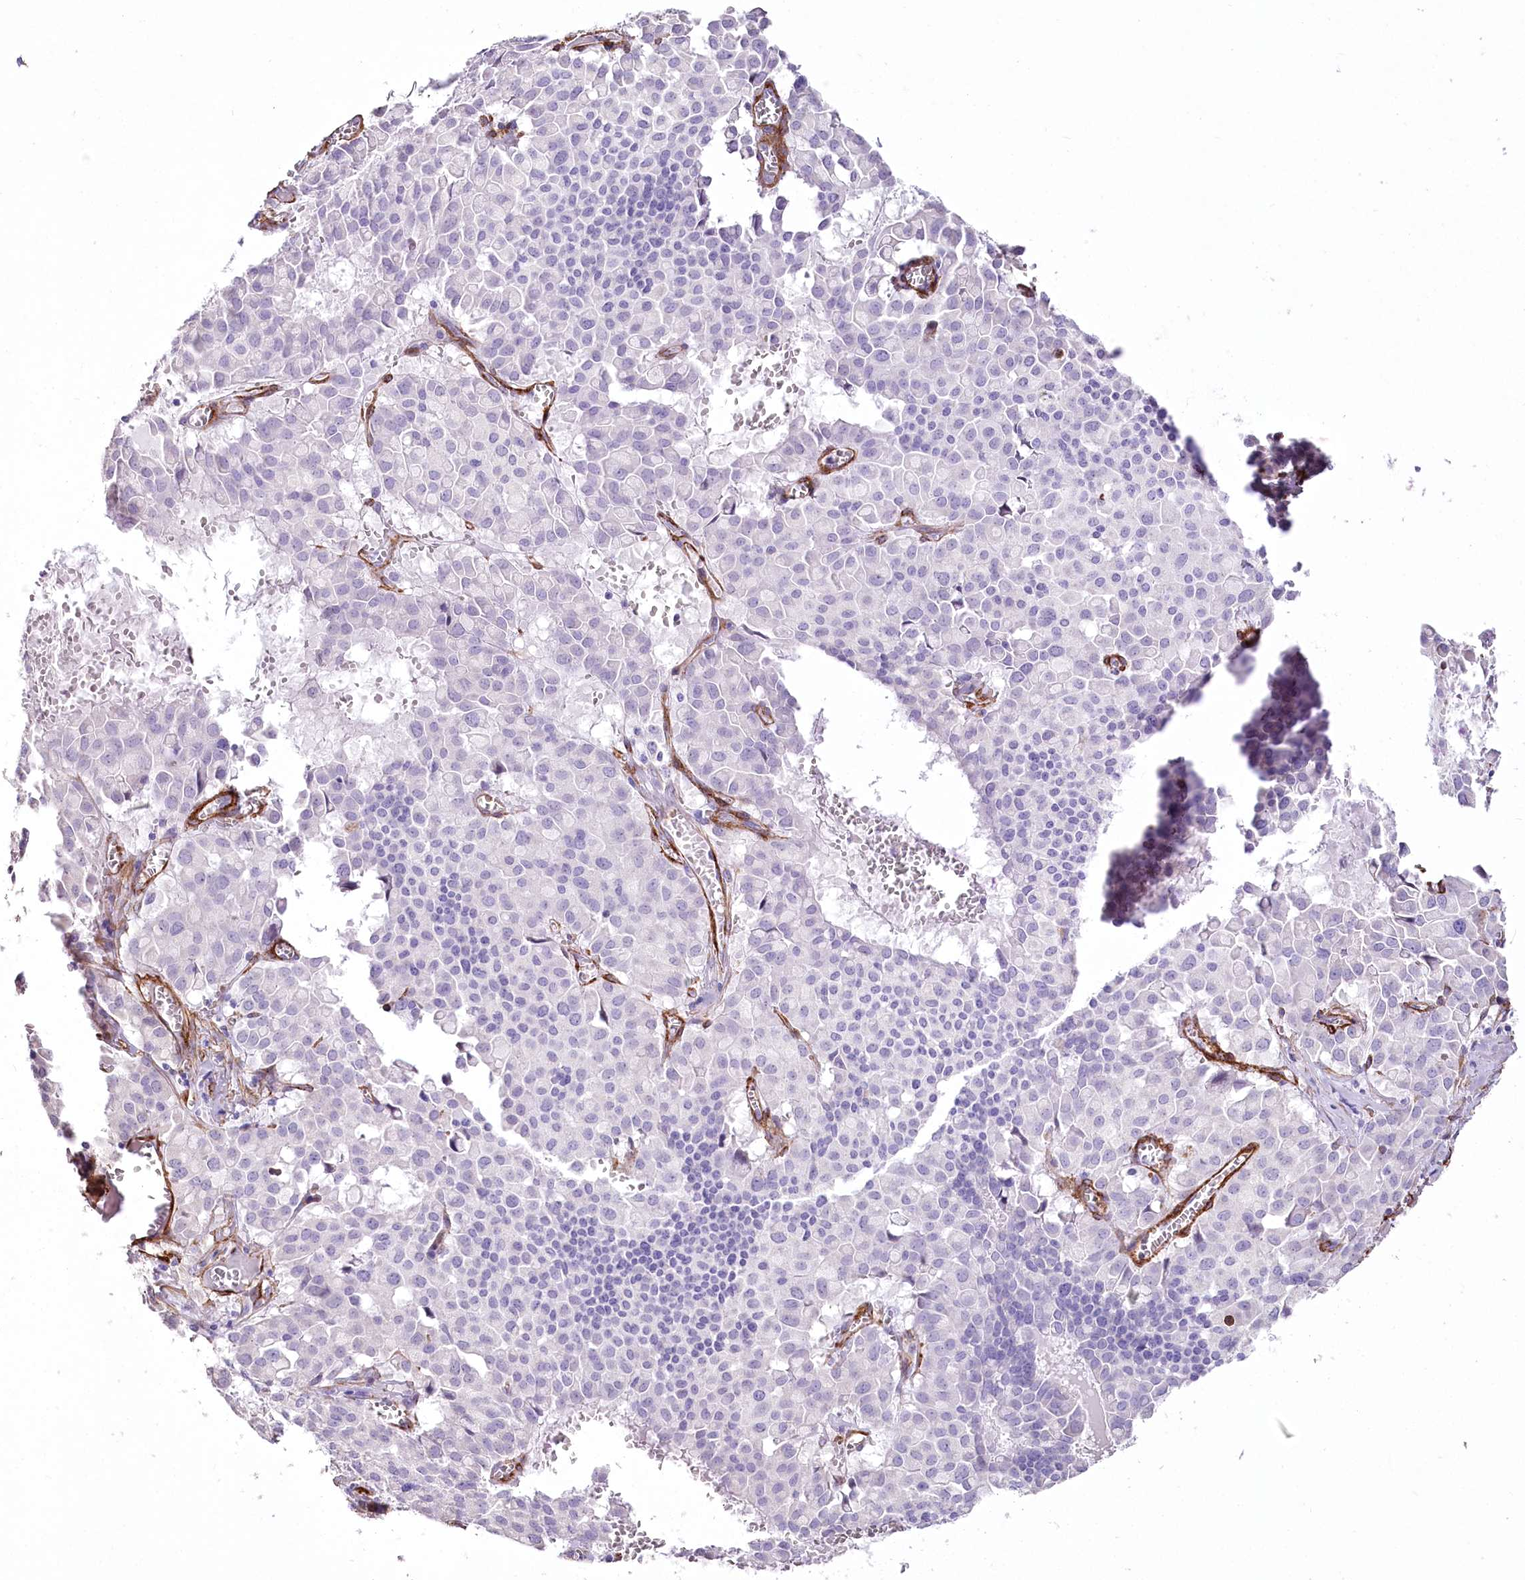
{"staining": {"intensity": "negative", "quantity": "none", "location": "none"}, "tissue": "pancreatic cancer", "cell_type": "Tumor cells", "image_type": "cancer", "snomed": [{"axis": "morphology", "description": "Adenocarcinoma, NOS"}, {"axis": "topography", "description": "Pancreas"}], "caption": "Immunohistochemistry of pancreatic cancer reveals no expression in tumor cells.", "gene": "SYNPO2", "patient": {"sex": "male", "age": 65}}